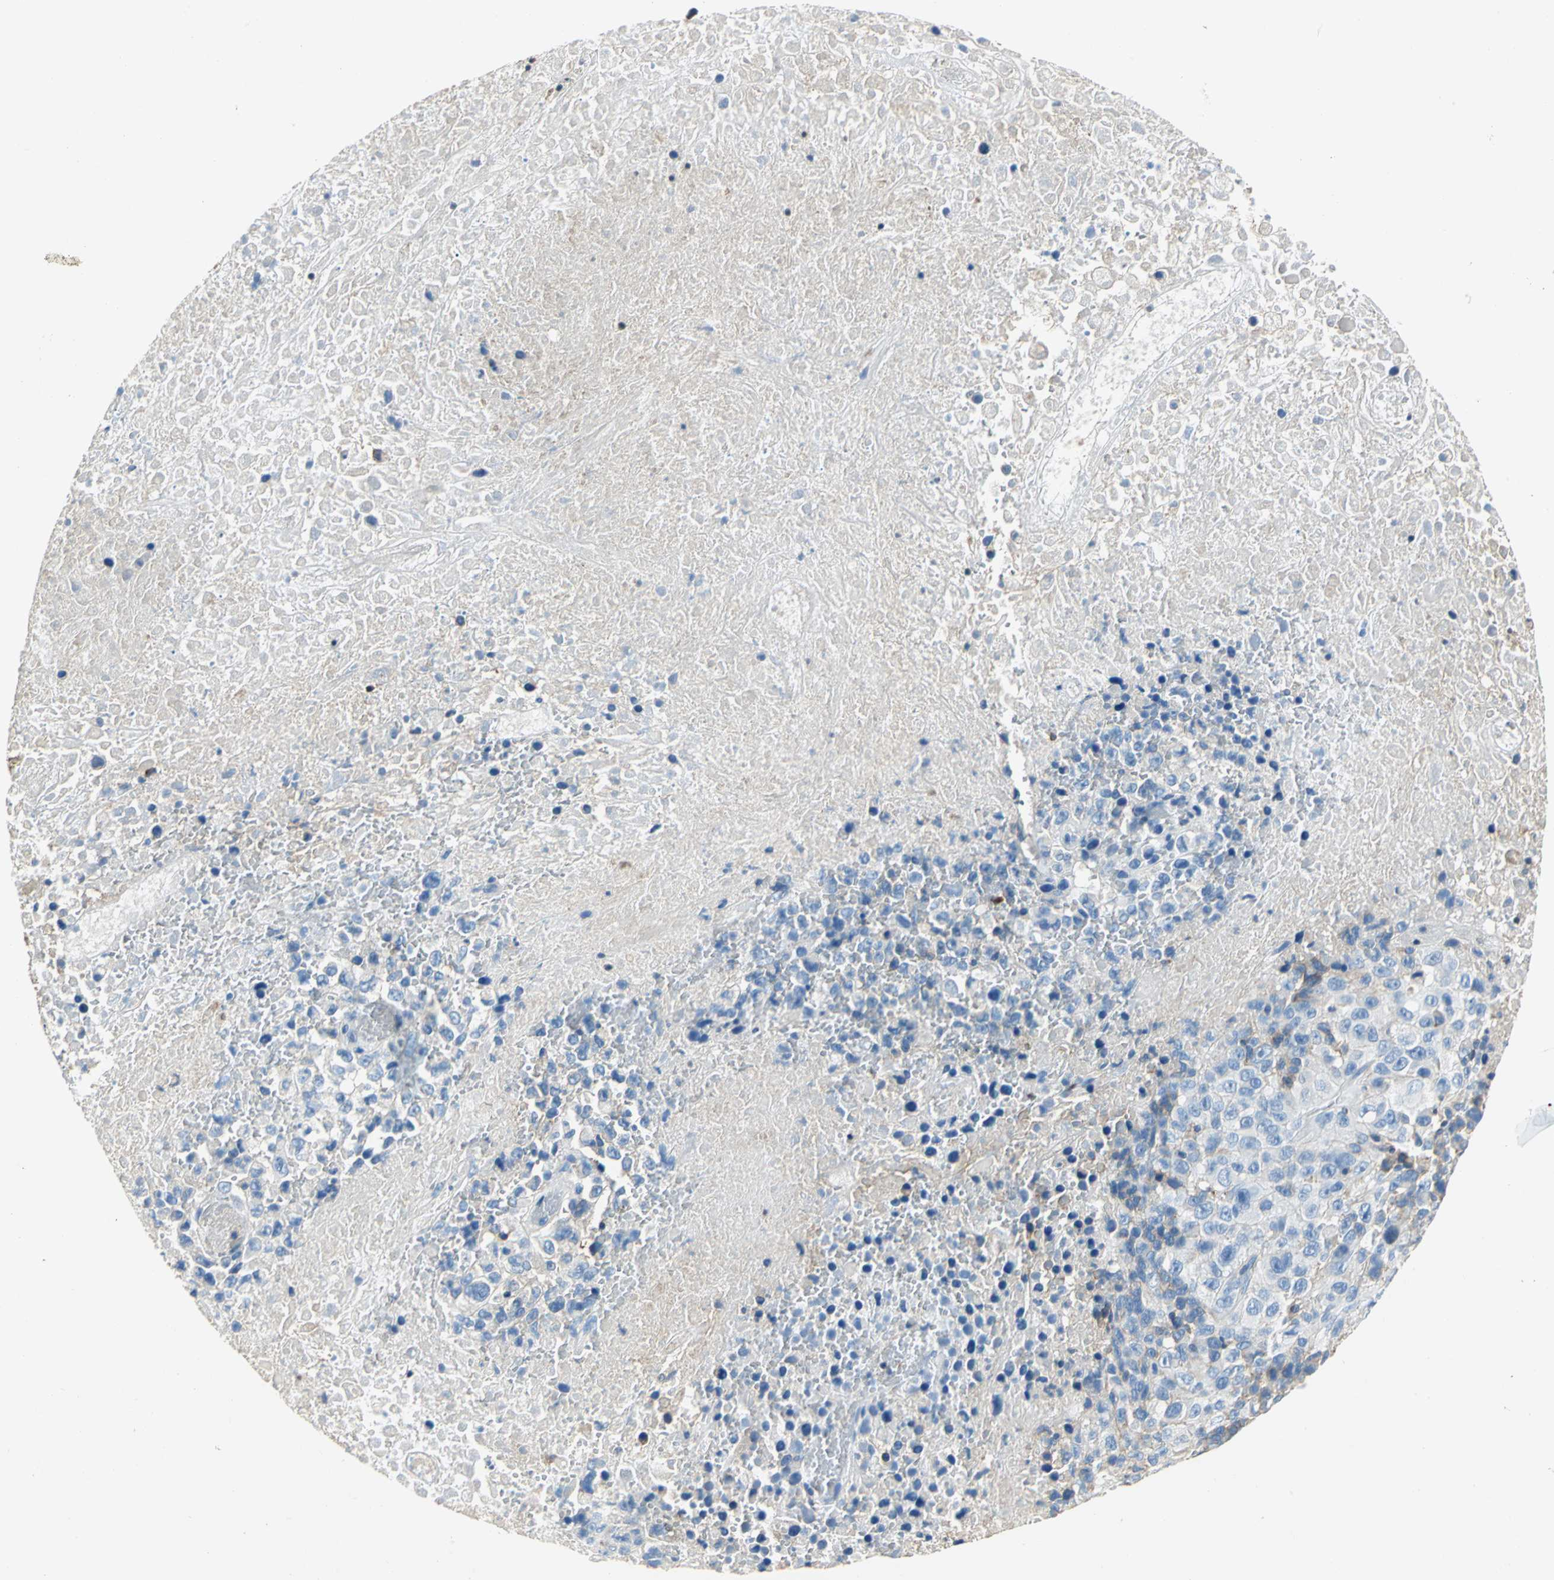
{"staining": {"intensity": "negative", "quantity": "none", "location": "none"}, "tissue": "melanoma", "cell_type": "Tumor cells", "image_type": "cancer", "snomed": [{"axis": "morphology", "description": "Malignant melanoma, Metastatic site"}, {"axis": "topography", "description": "Cerebral cortex"}], "caption": "Tumor cells show no significant protein staining in malignant melanoma (metastatic site).", "gene": "SEPTIN6", "patient": {"sex": "female", "age": 52}}